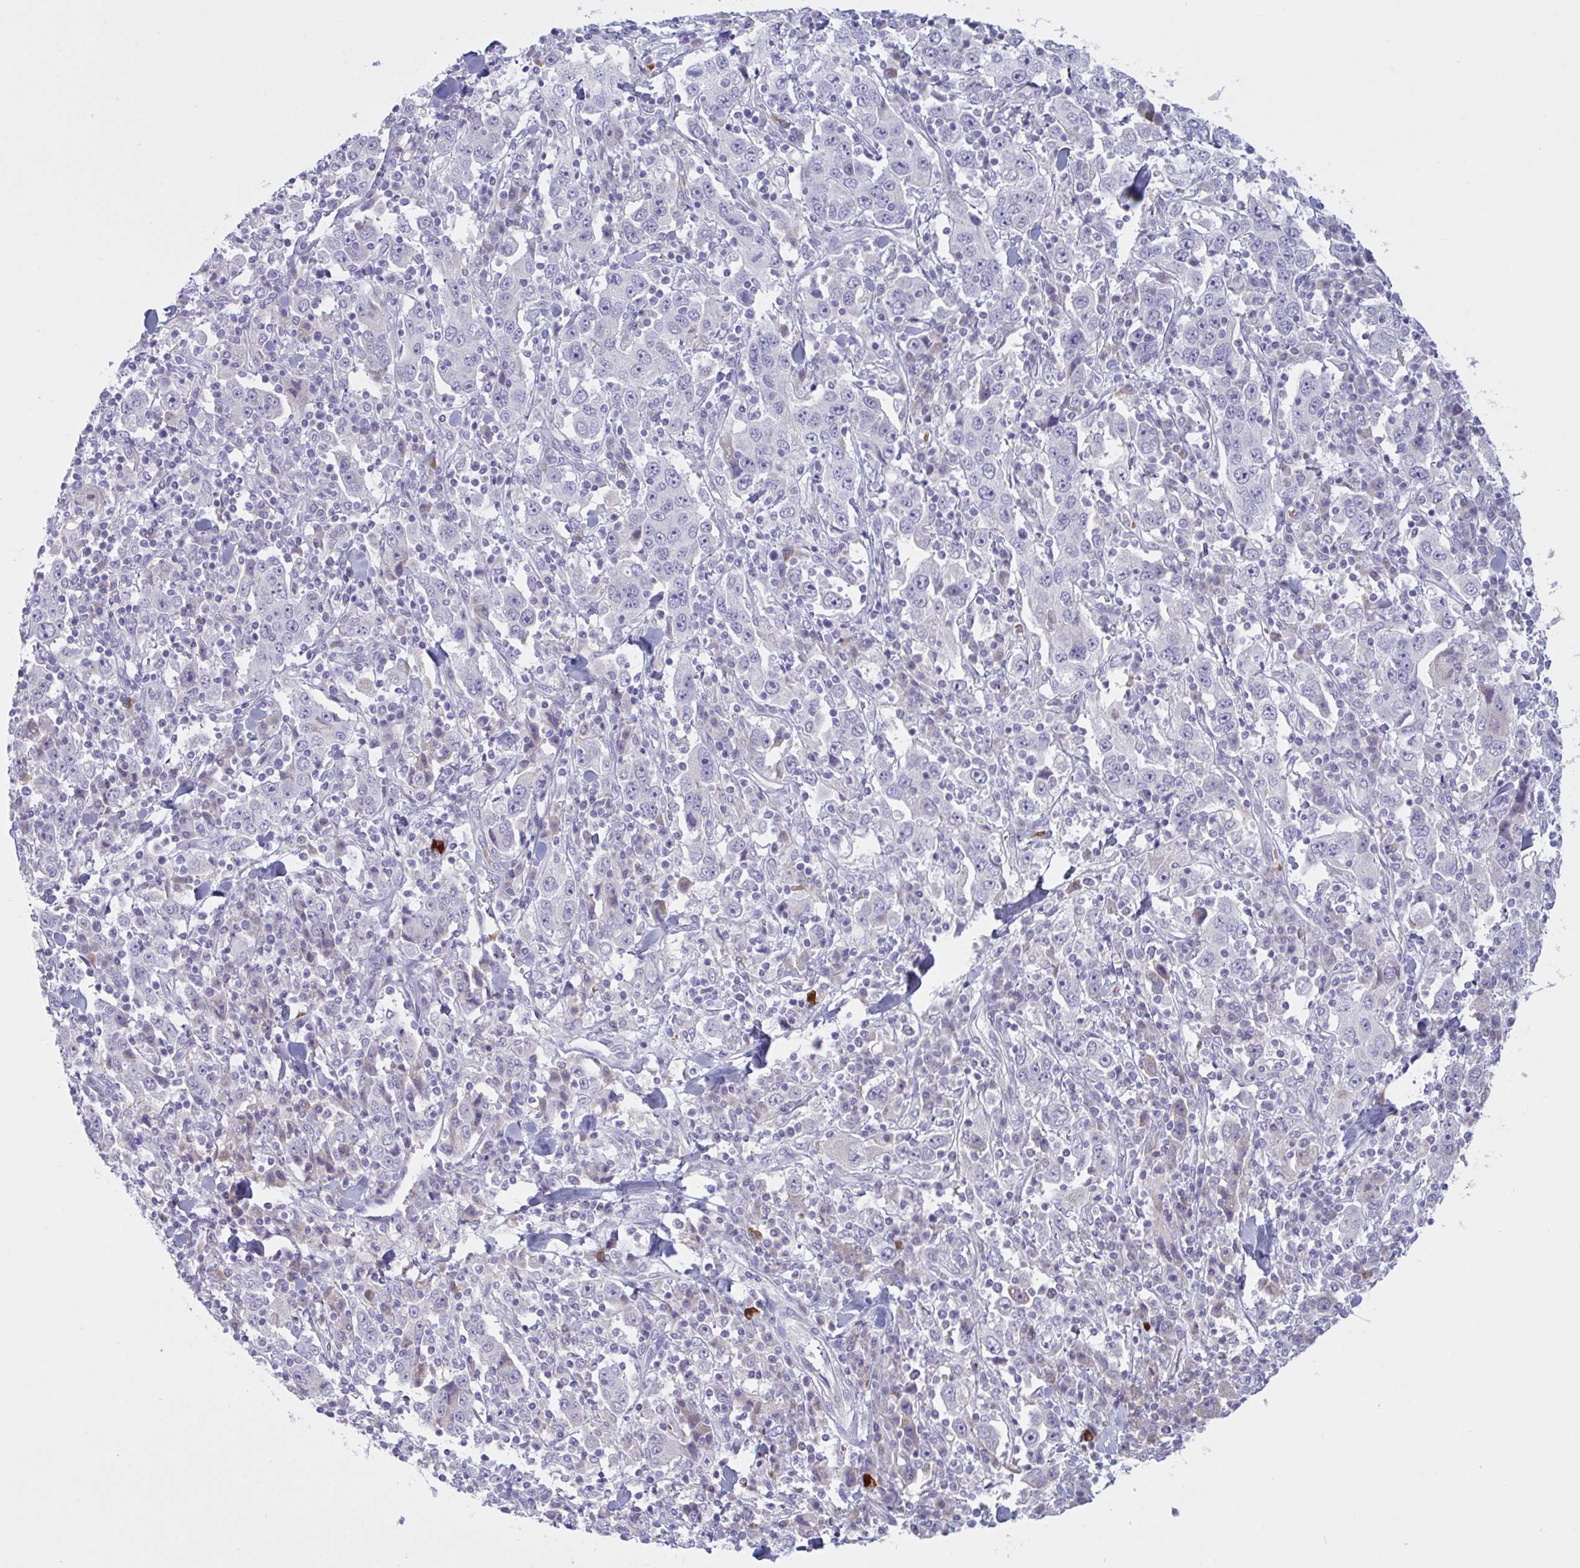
{"staining": {"intensity": "negative", "quantity": "none", "location": "none"}, "tissue": "stomach cancer", "cell_type": "Tumor cells", "image_type": "cancer", "snomed": [{"axis": "morphology", "description": "Normal tissue, NOS"}, {"axis": "morphology", "description": "Adenocarcinoma, NOS"}, {"axis": "topography", "description": "Stomach, upper"}, {"axis": "topography", "description": "Stomach"}], "caption": "Immunohistochemistry micrograph of neoplastic tissue: human adenocarcinoma (stomach) stained with DAB (3,3'-diaminobenzidine) demonstrates no significant protein expression in tumor cells.", "gene": "VWC2", "patient": {"sex": "male", "age": 59}}